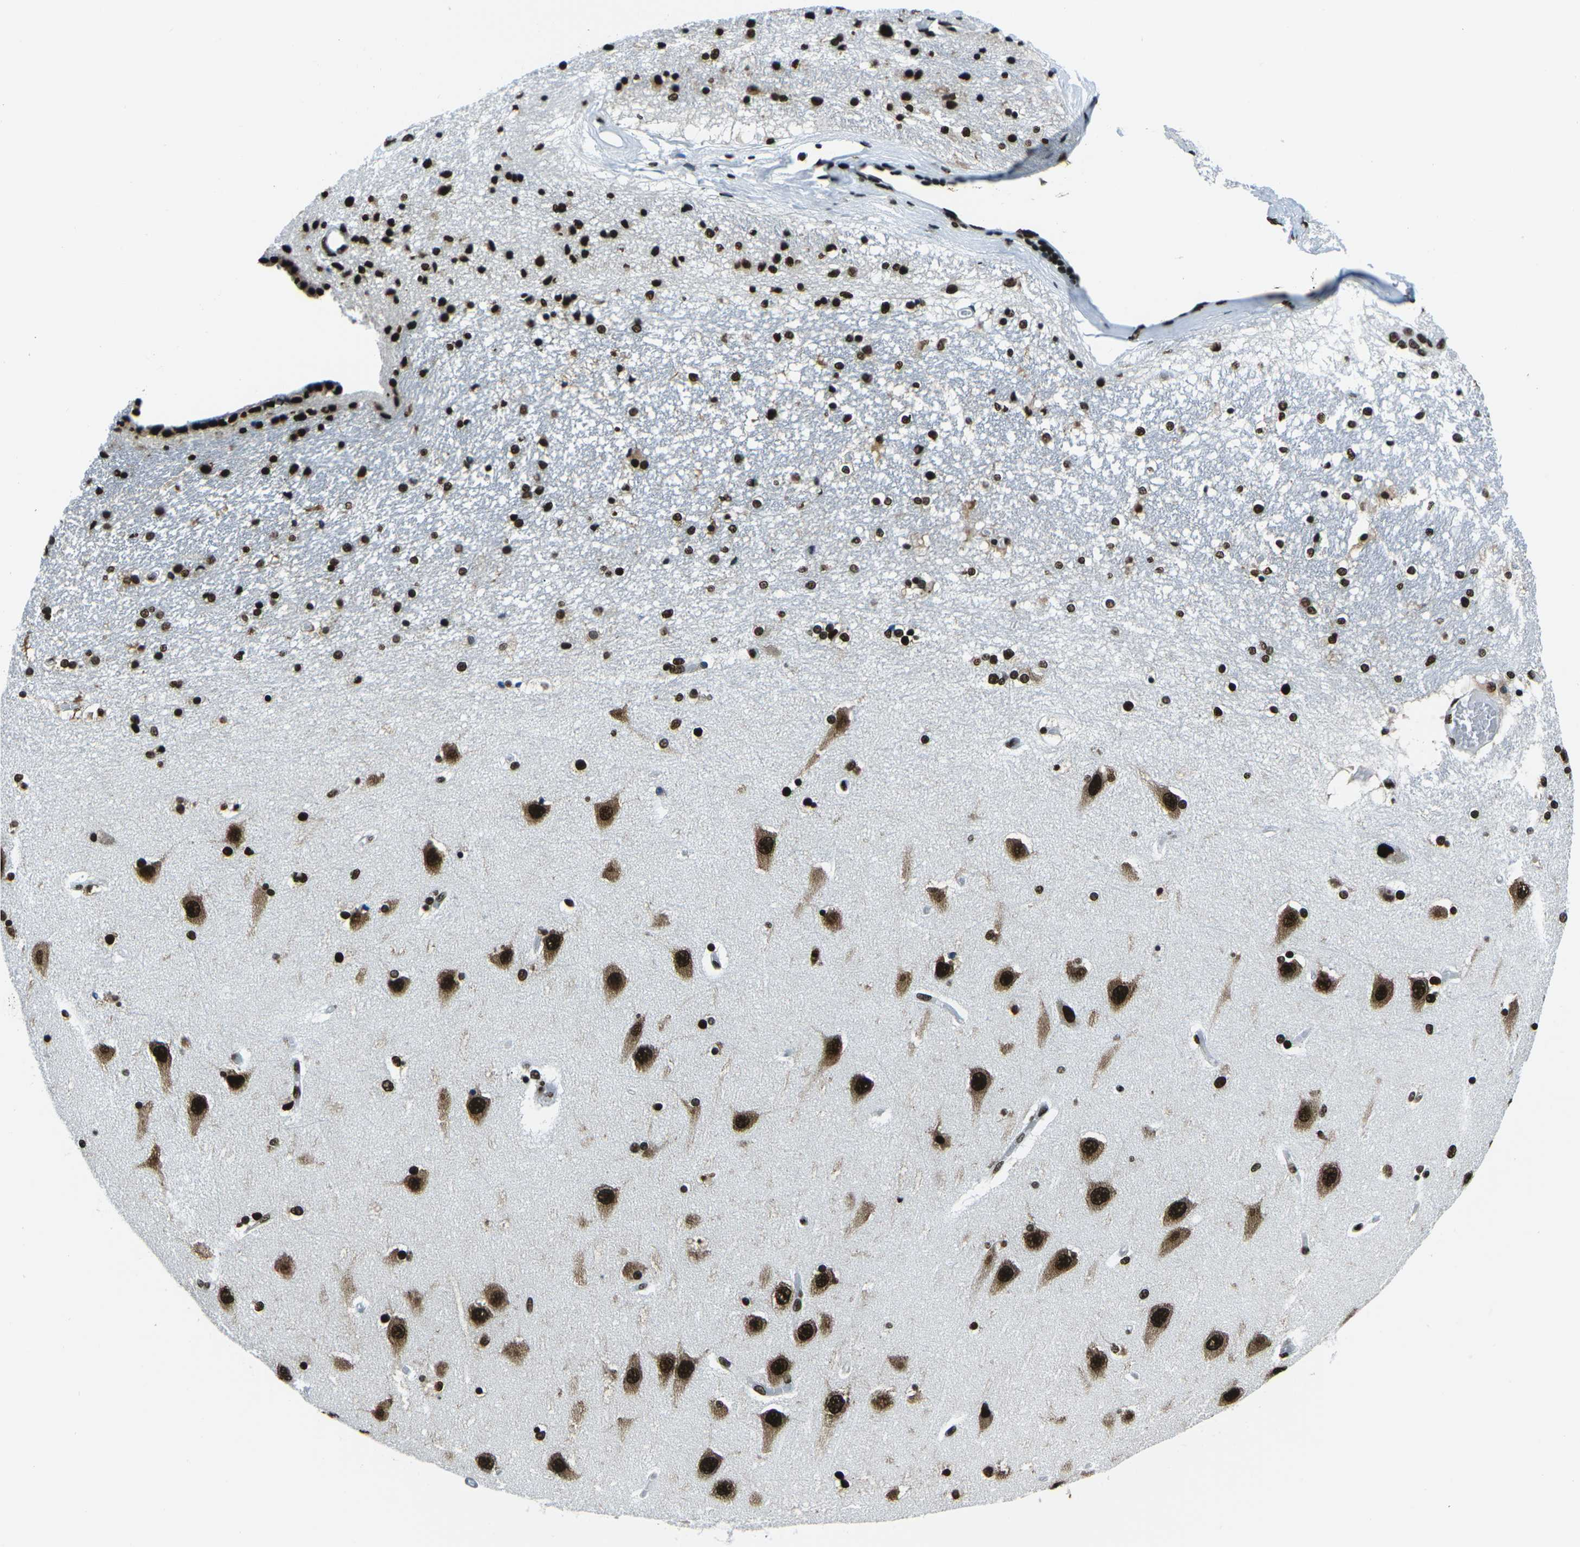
{"staining": {"intensity": "strong", "quantity": ">75%", "location": "nuclear"}, "tissue": "hippocampus", "cell_type": "Glial cells", "image_type": "normal", "snomed": [{"axis": "morphology", "description": "Normal tissue, NOS"}, {"axis": "topography", "description": "Hippocampus"}], "caption": "Hippocampus stained with DAB IHC reveals high levels of strong nuclear positivity in about >75% of glial cells.", "gene": "HNRNPL", "patient": {"sex": "female", "age": 54}}